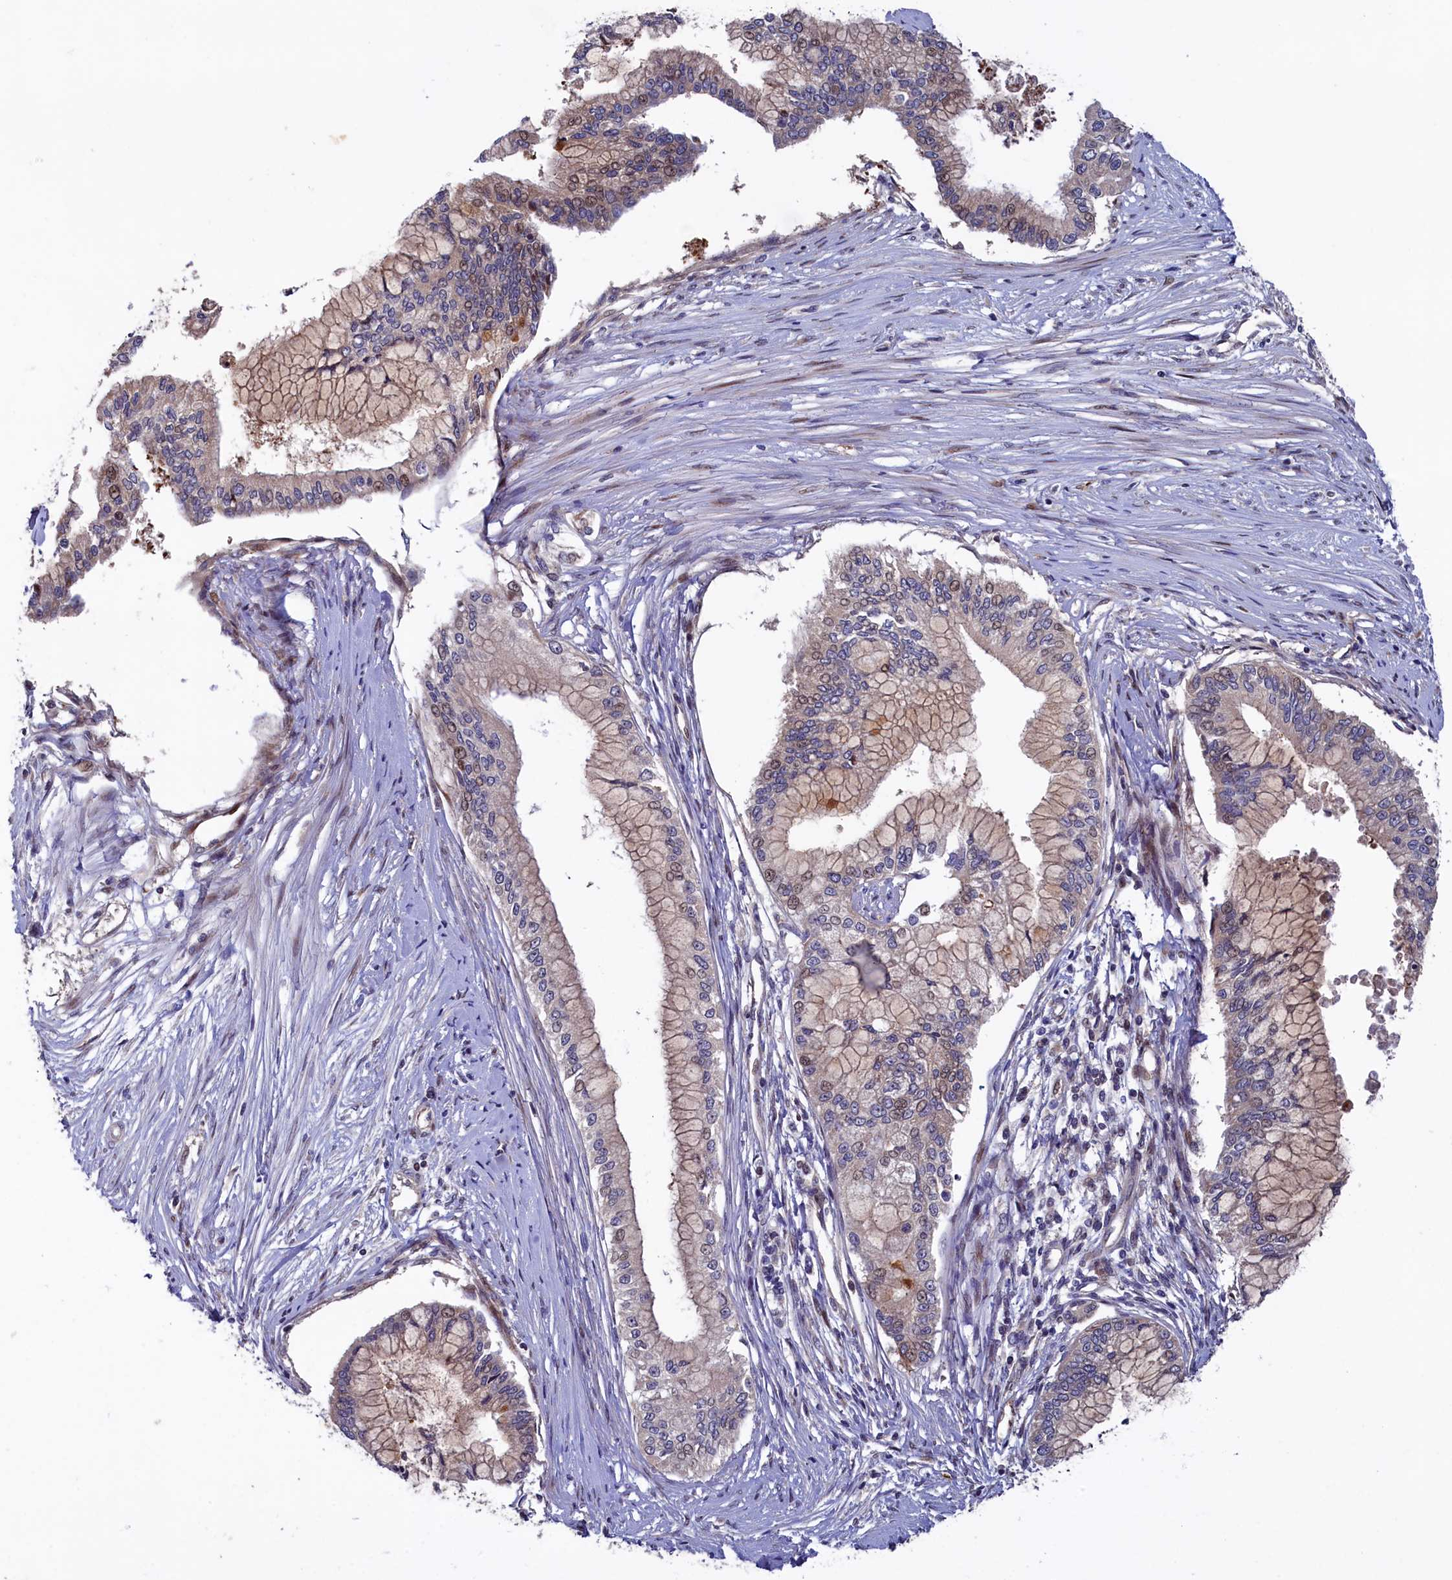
{"staining": {"intensity": "moderate", "quantity": "25%-75%", "location": "cytoplasmic/membranous,nuclear"}, "tissue": "pancreatic cancer", "cell_type": "Tumor cells", "image_type": "cancer", "snomed": [{"axis": "morphology", "description": "Adenocarcinoma, NOS"}, {"axis": "topography", "description": "Pancreas"}], "caption": "Protein expression analysis of human pancreatic adenocarcinoma reveals moderate cytoplasmic/membranous and nuclear staining in about 25%-75% of tumor cells.", "gene": "PIK3C3", "patient": {"sex": "male", "age": 46}}